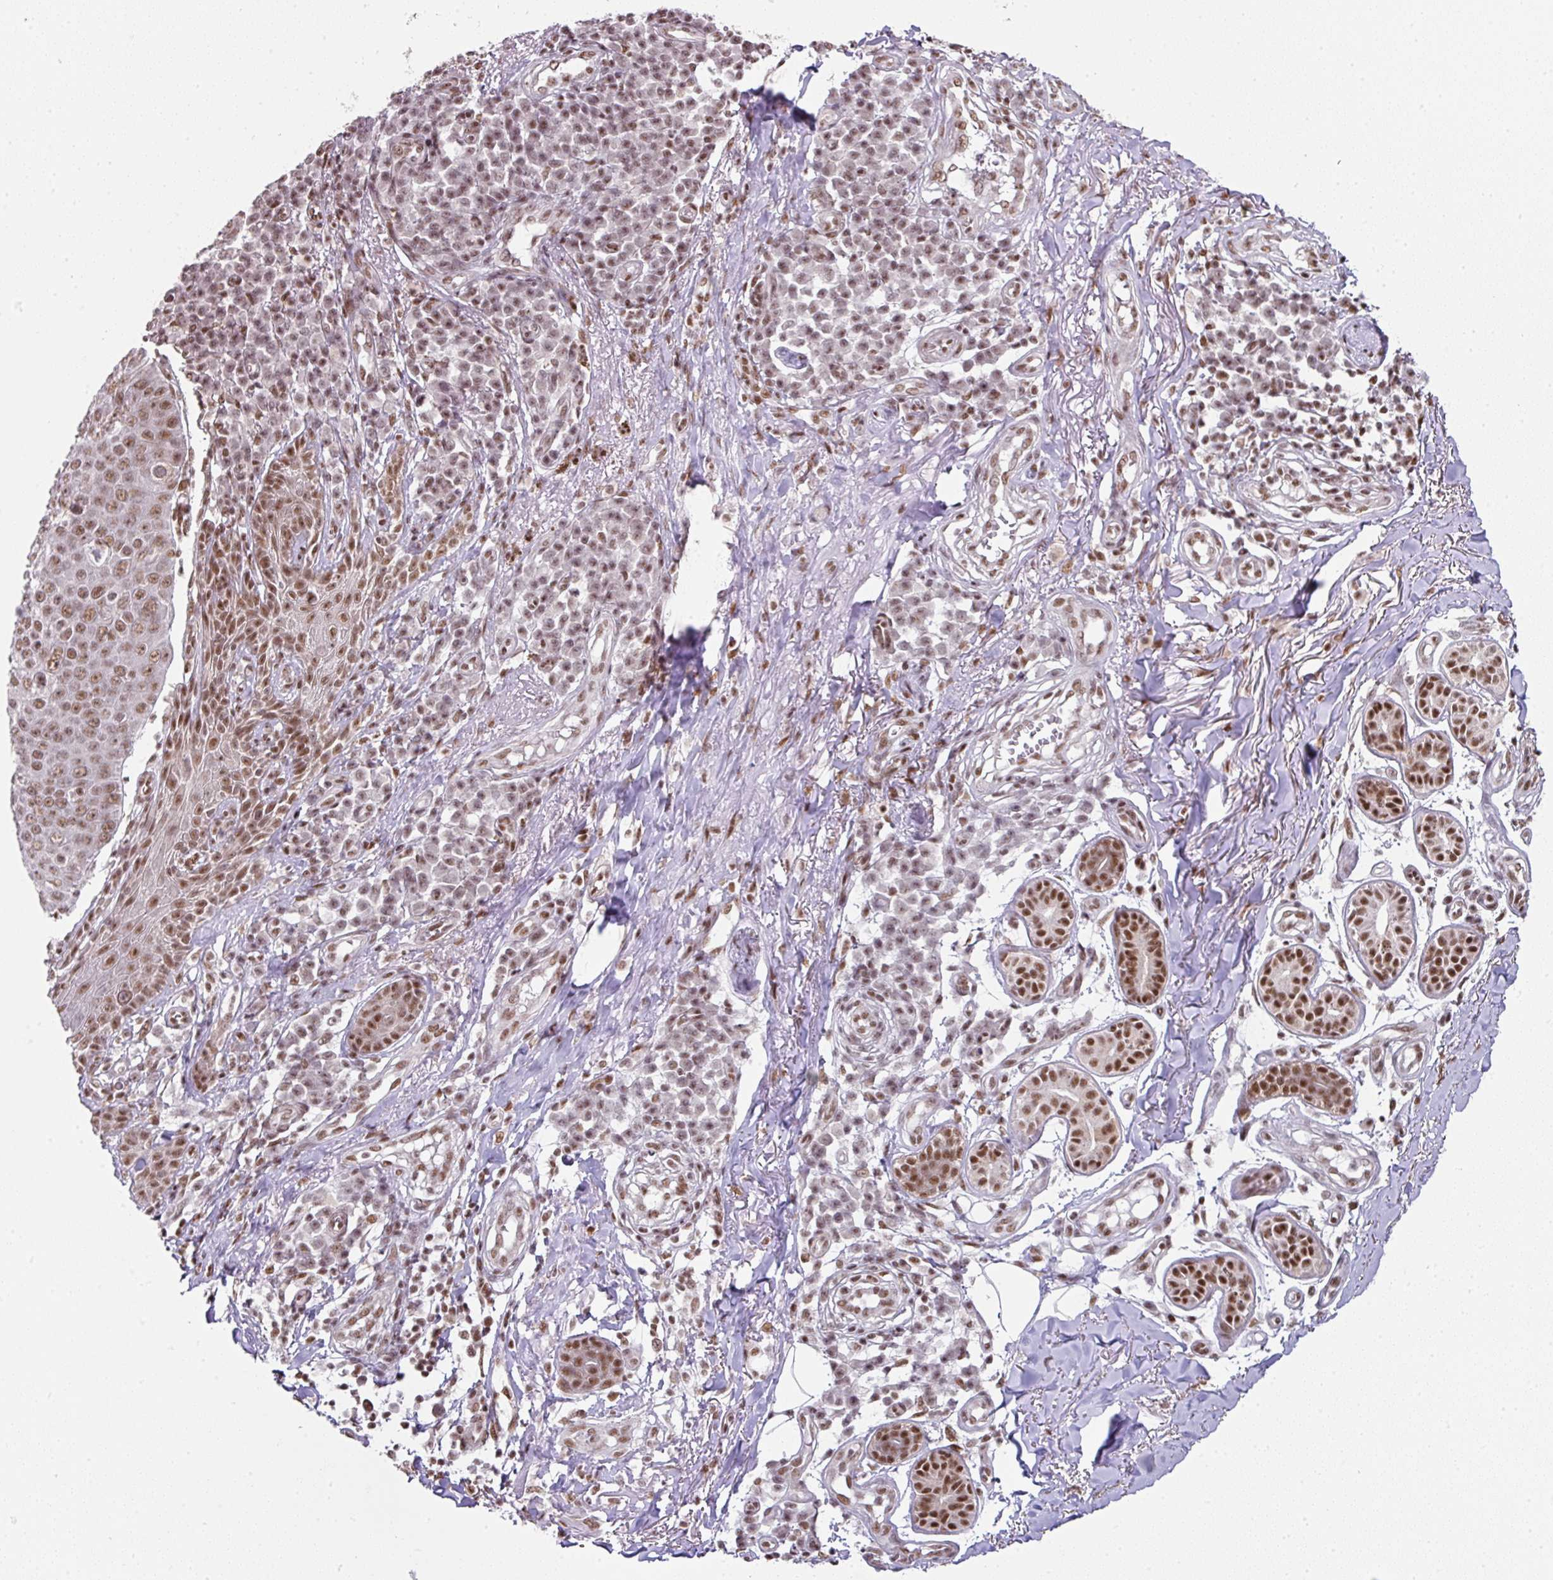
{"staining": {"intensity": "moderate", "quantity": ">75%", "location": "nuclear"}, "tissue": "skin cancer", "cell_type": "Tumor cells", "image_type": "cancer", "snomed": [{"axis": "morphology", "description": "Squamous cell carcinoma, NOS"}, {"axis": "topography", "description": "Skin"}], "caption": "Skin cancer (squamous cell carcinoma) stained with DAB immunohistochemistry (IHC) shows medium levels of moderate nuclear staining in approximately >75% of tumor cells. The protein is stained brown, and the nuclei are stained in blue (DAB IHC with brightfield microscopy, high magnification).", "gene": "NFYA", "patient": {"sex": "male", "age": 71}}